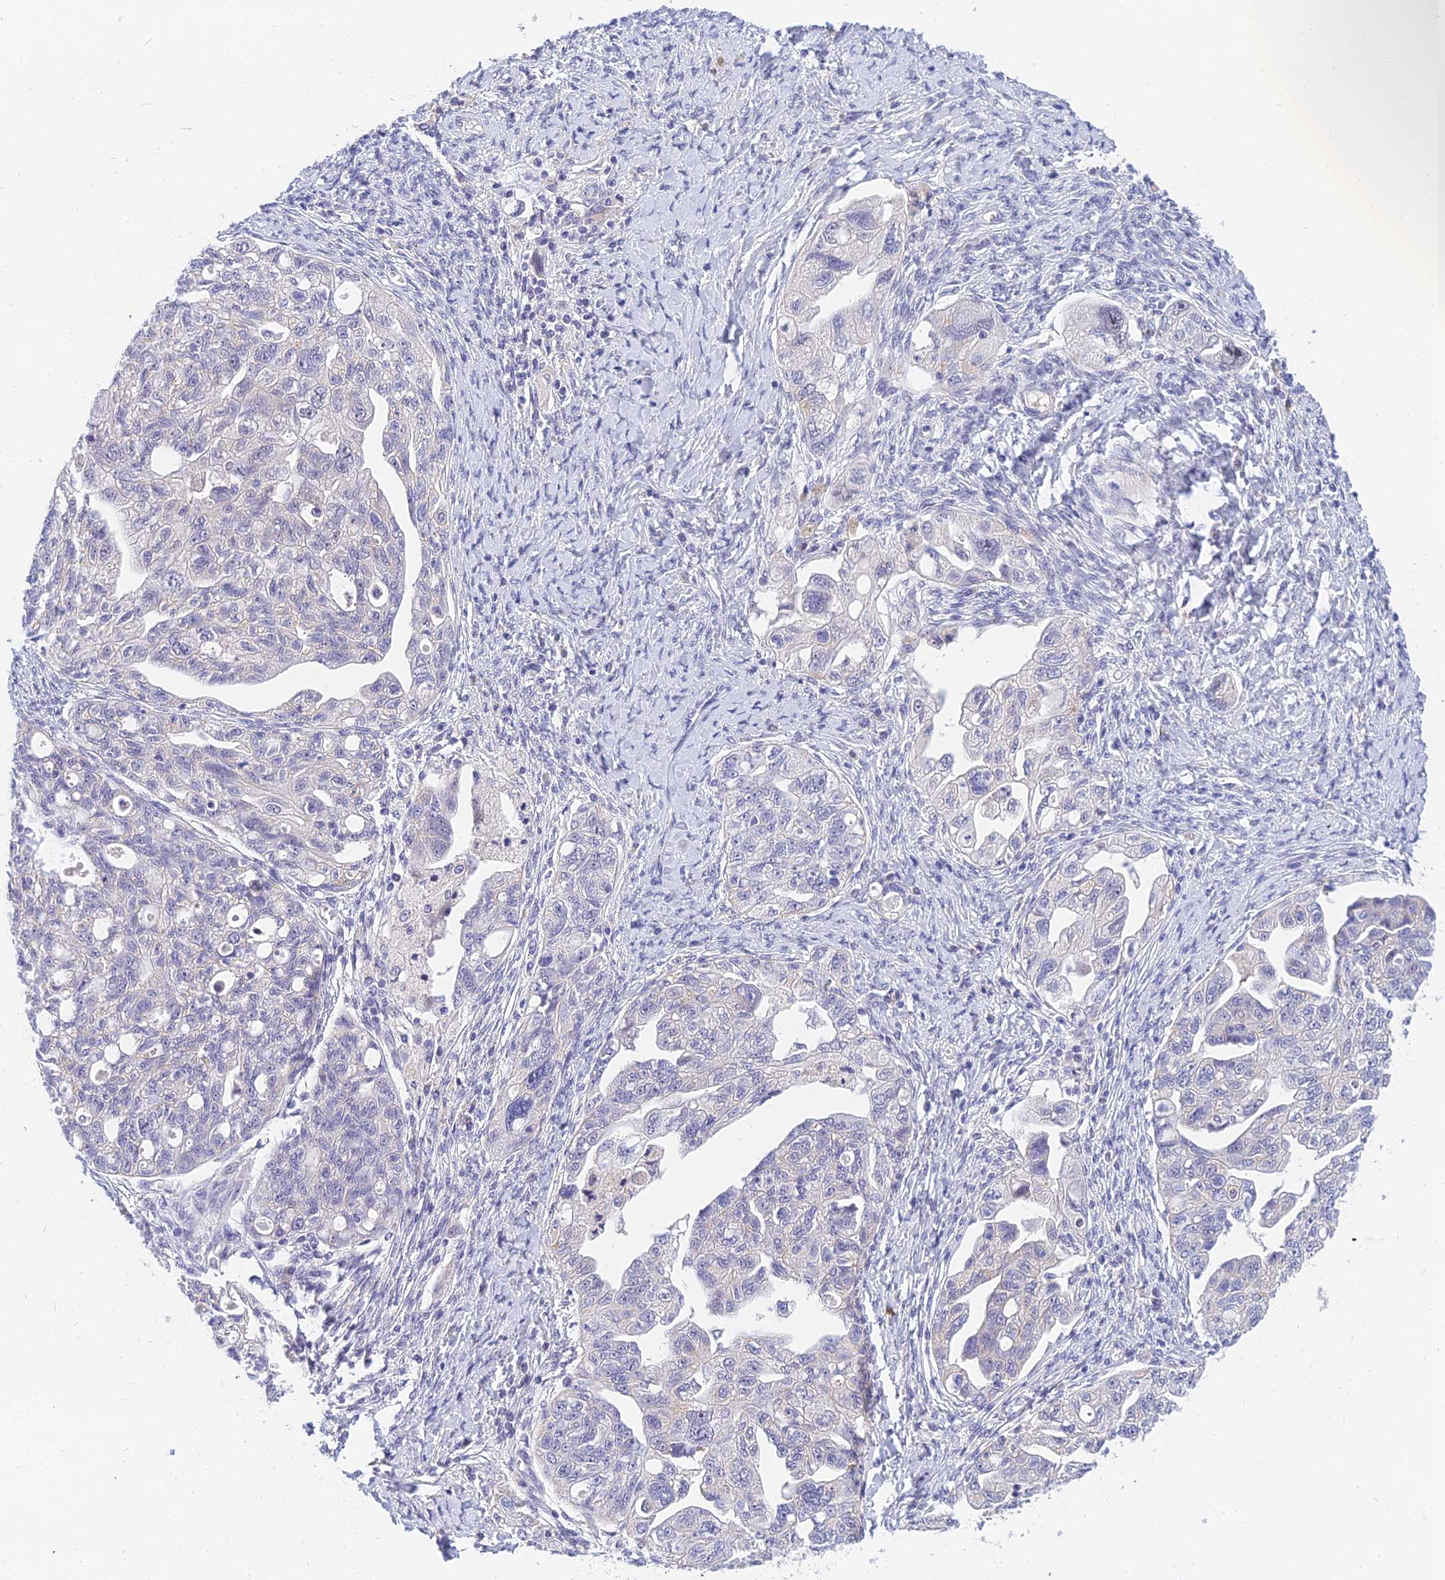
{"staining": {"intensity": "negative", "quantity": "none", "location": "none"}, "tissue": "ovarian cancer", "cell_type": "Tumor cells", "image_type": "cancer", "snomed": [{"axis": "morphology", "description": "Carcinoma, NOS"}, {"axis": "morphology", "description": "Cystadenocarcinoma, serous, NOS"}, {"axis": "topography", "description": "Ovary"}], "caption": "An immunohistochemistry histopathology image of carcinoma (ovarian) is shown. There is no staining in tumor cells of carcinoma (ovarian).", "gene": "TMEM161B", "patient": {"sex": "female", "age": 69}}